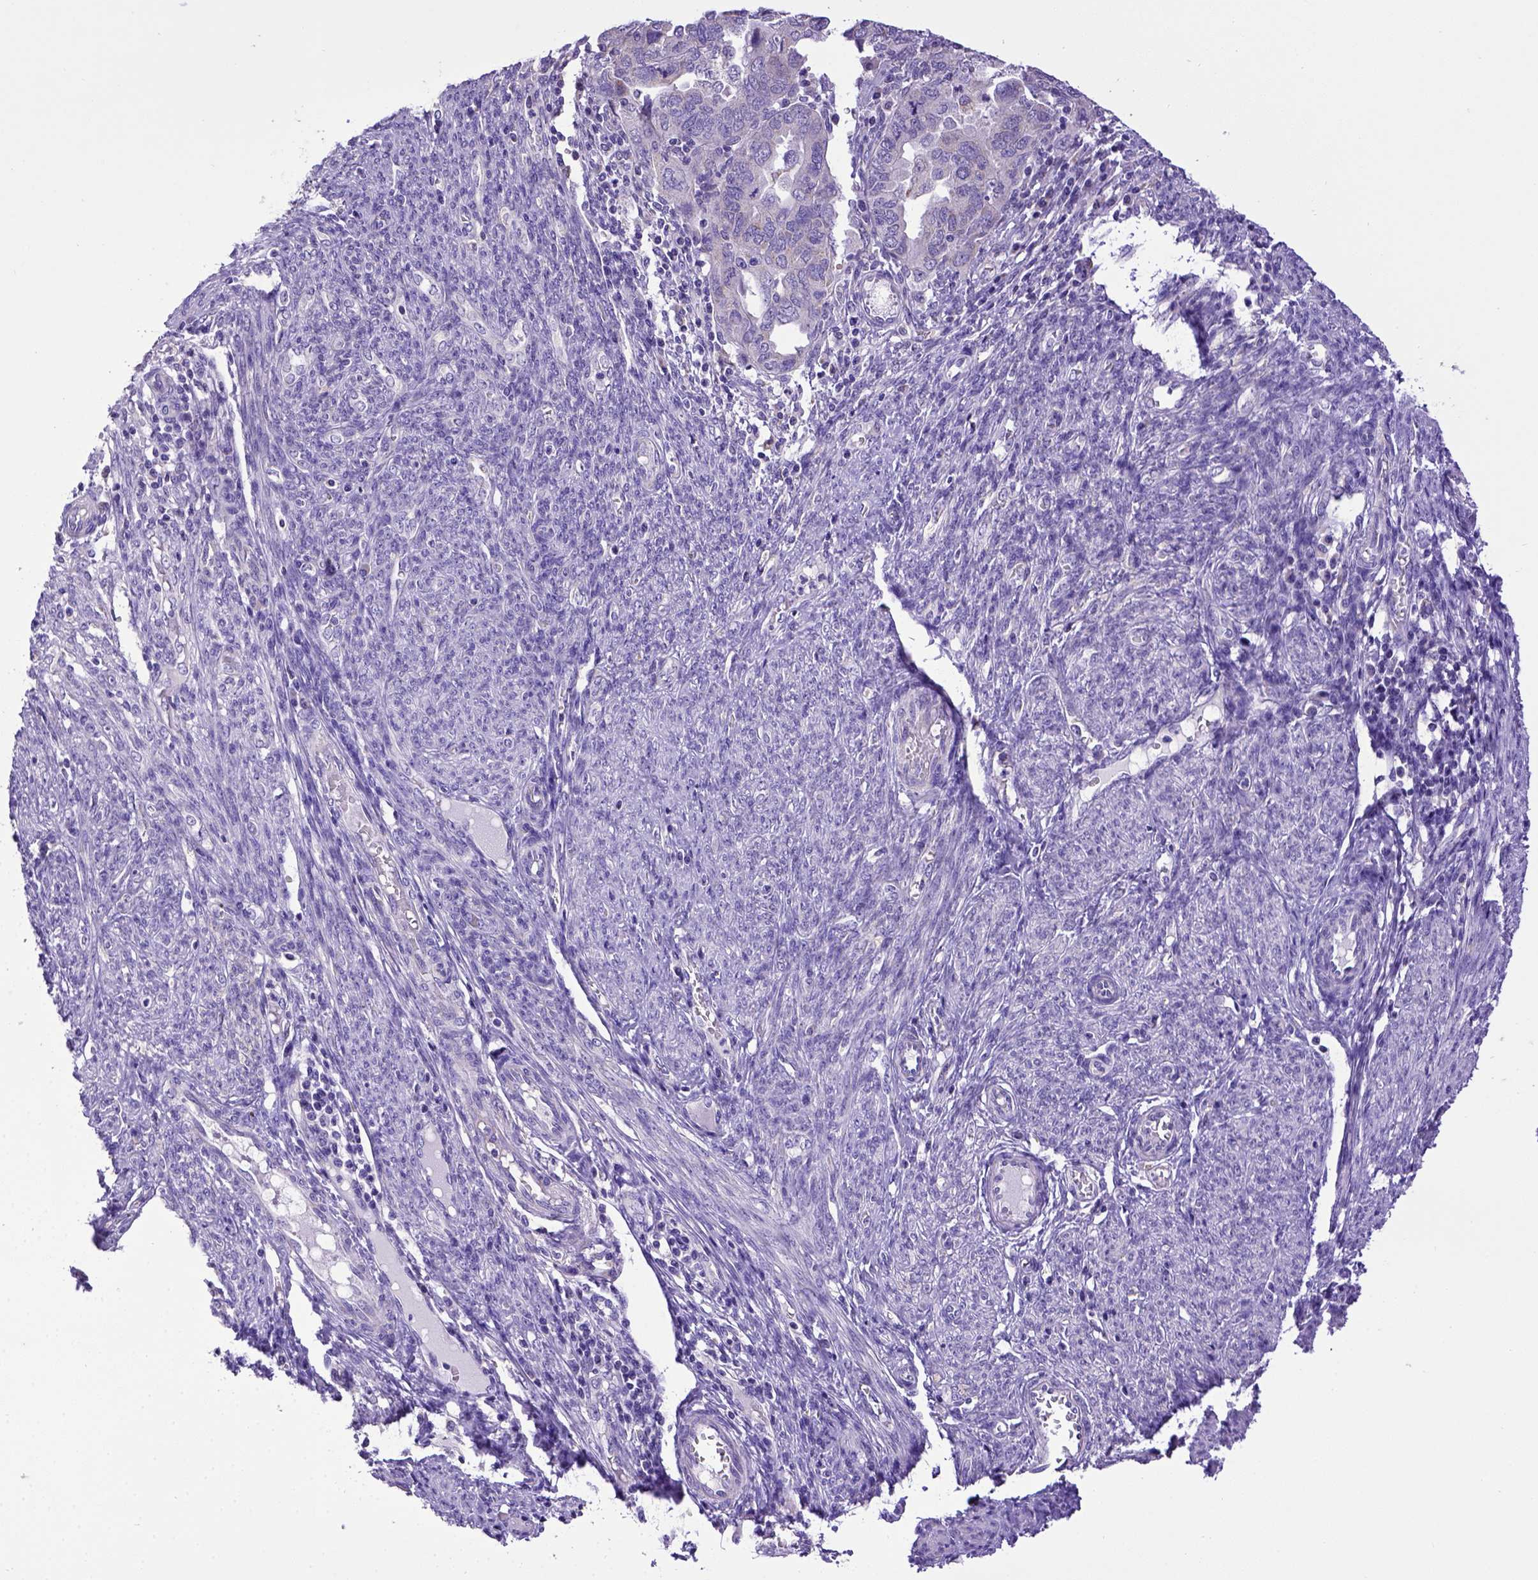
{"staining": {"intensity": "negative", "quantity": "none", "location": "none"}, "tissue": "endometrial cancer", "cell_type": "Tumor cells", "image_type": "cancer", "snomed": [{"axis": "morphology", "description": "Adenocarcinoma, NOS"}, {"axis": "topography", "description": "Endometrium"}], "caption": "Immunohistochemical staining of endometrial cancer shows no significant staining in tumor cells. (Brightfield microscopy of DAB immunohistochemistry at high magnification).", "gene": "SPEF1", "patient": {"sex": "female", "age": 79}}